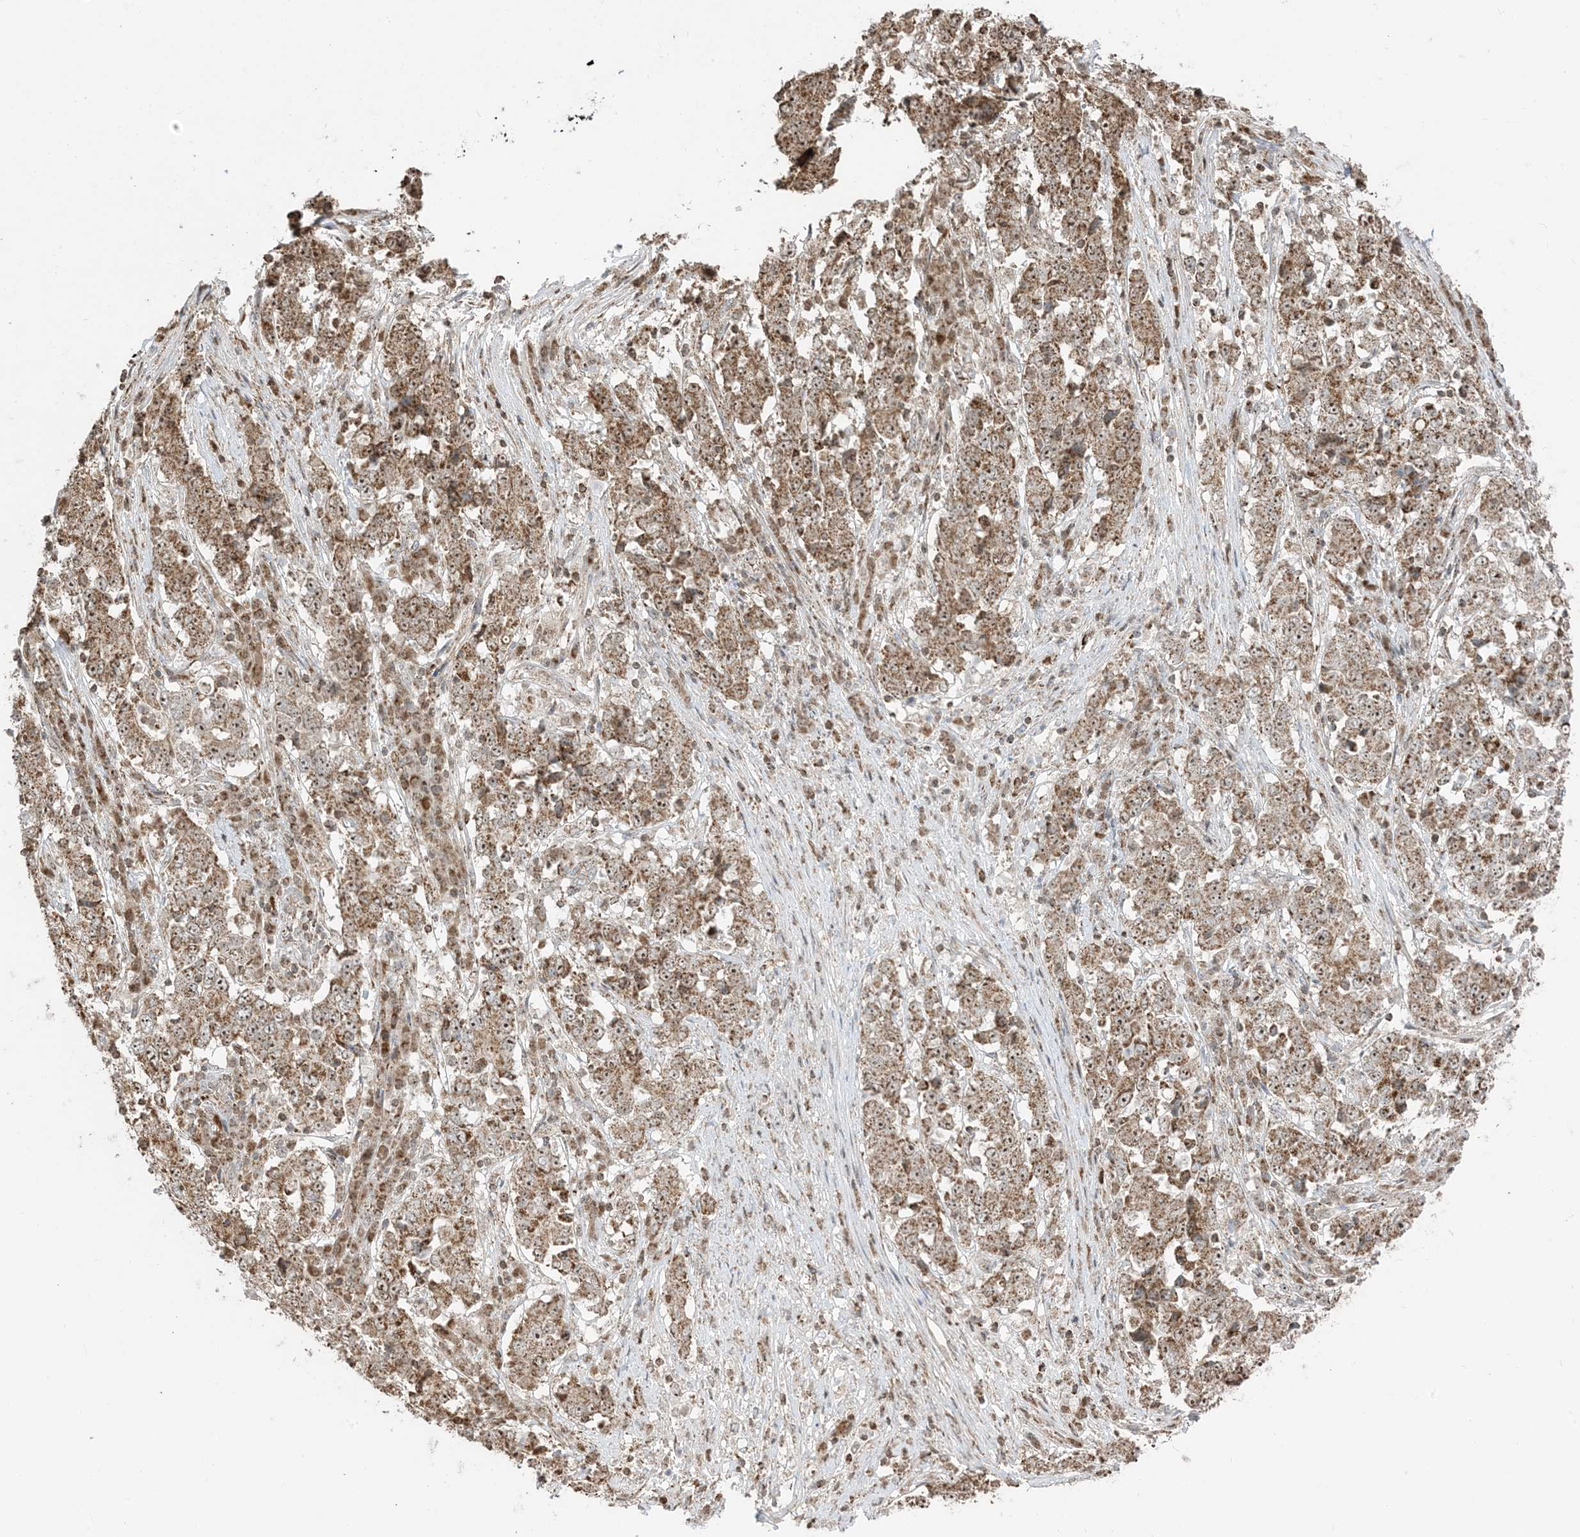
{"staining": {"intensity": "moderate", "quantity": ">75%", "location": "cytoplasmic/membranous,nuclear"}, "tissue": "stomach cancer", "cell_type": "Tumor cells", "image_type": "cancer", "snomed": [{"axis": "morphology", "description": "Adenocarcinoma, NOS"}, {"axis": "topography", "description": "Stomach"}], "caption": "A medium amount of moderate cytoplasmic/membranous and nuclear positivity is identified in about >75% of tumor cells in adenocarcinoma (stomach) tissue.", "gene": "MAPKBP1", "patient": {"sex": "male", "age": 59}}